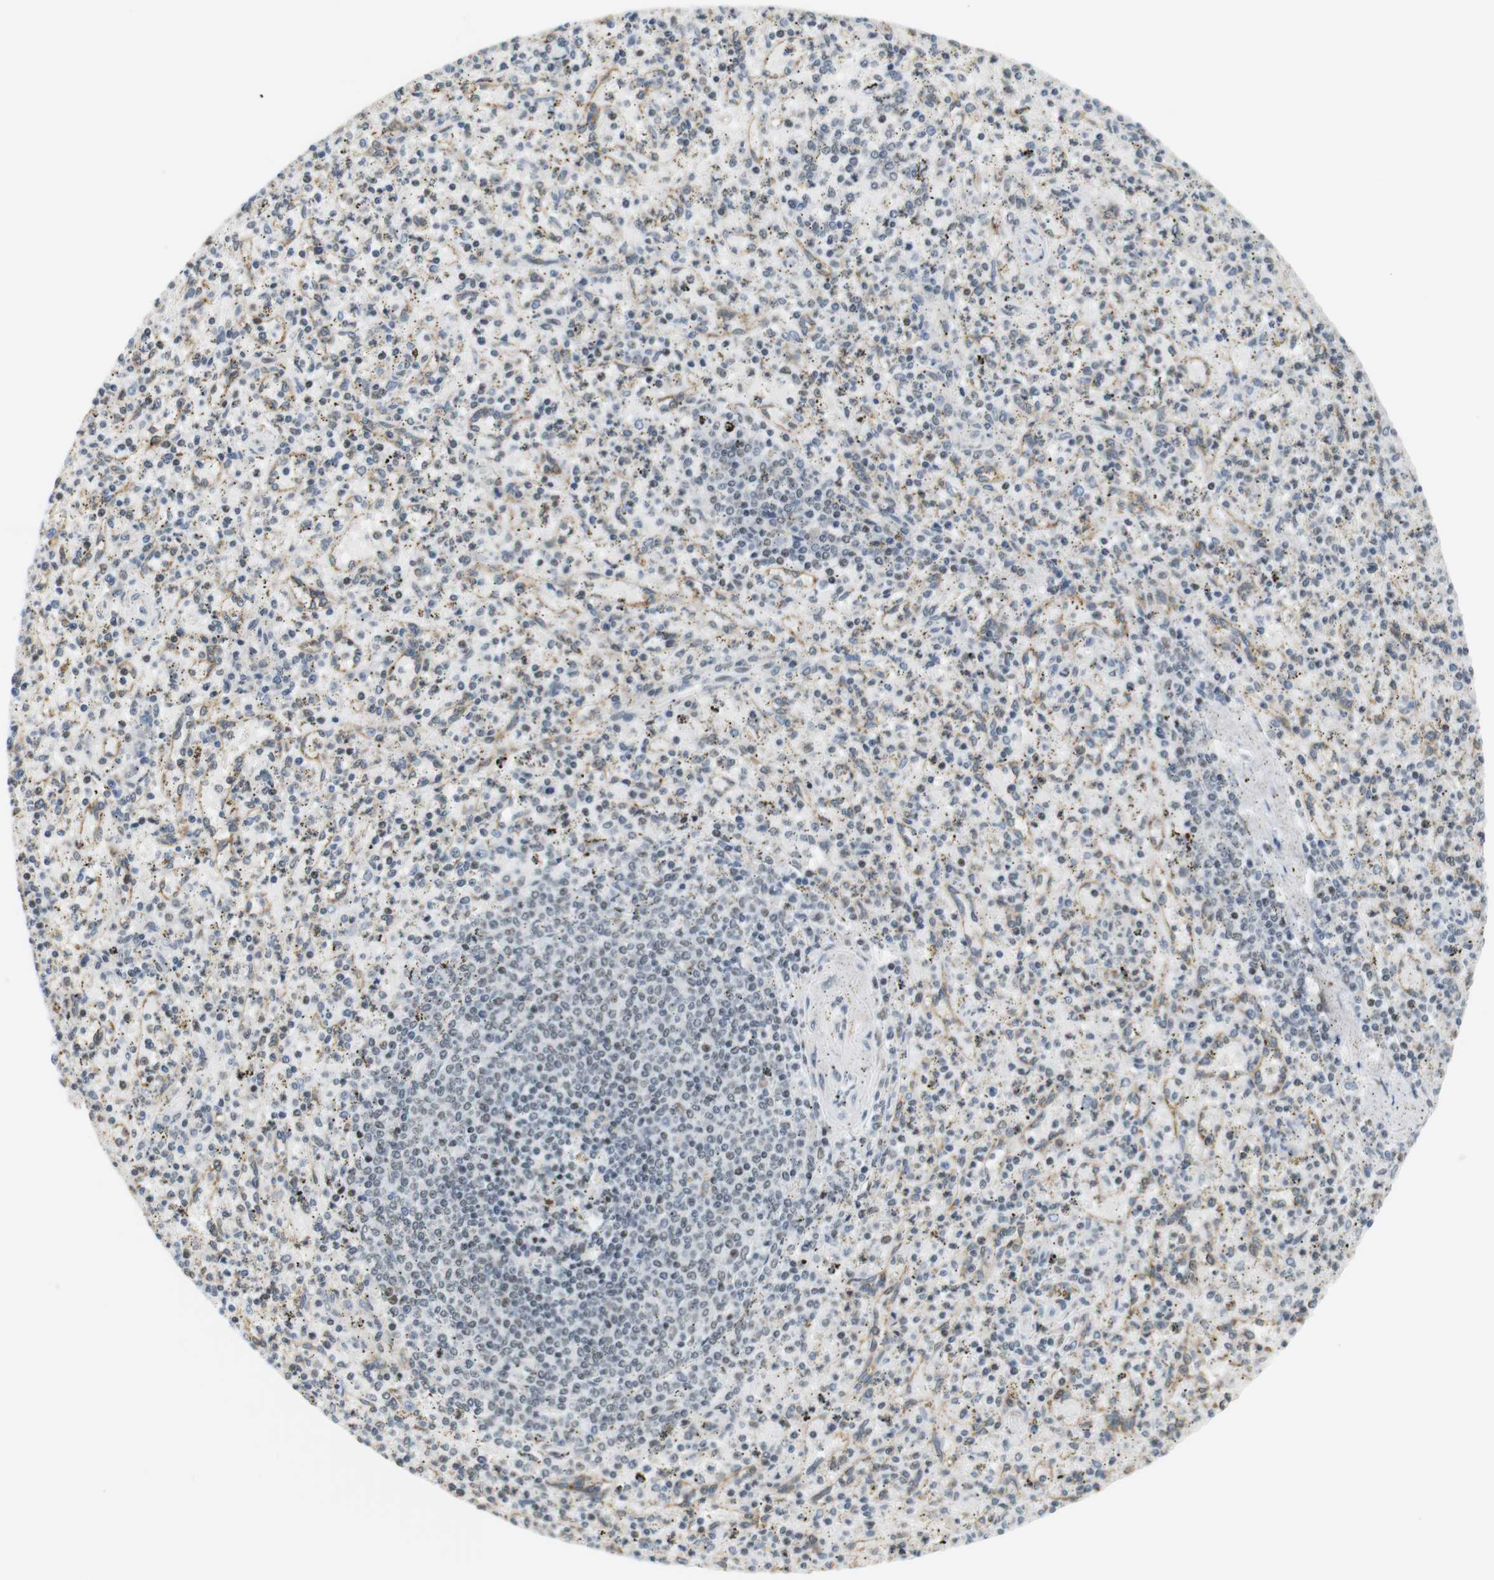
{"staining": {"intensity": "negative", "quantity": "none", "location": "none"}, "tissue": "spleen", "cell_type": "Cells in red pulp", "image_type": "normal", "snomed": [{"axis": "morphology", "description": "Normal tissue, NOS"}, {"axis": "topography", "description": "Spleen"}], "caption": "This micrograph is of normal spleen stained with immunohistochemistry to label a protein in brown with the nuclei are counter-stained blue. There is no expression in cells in red pulp.", "gene": "RNF38", "patient": {"sex": "male", "age": 72}}